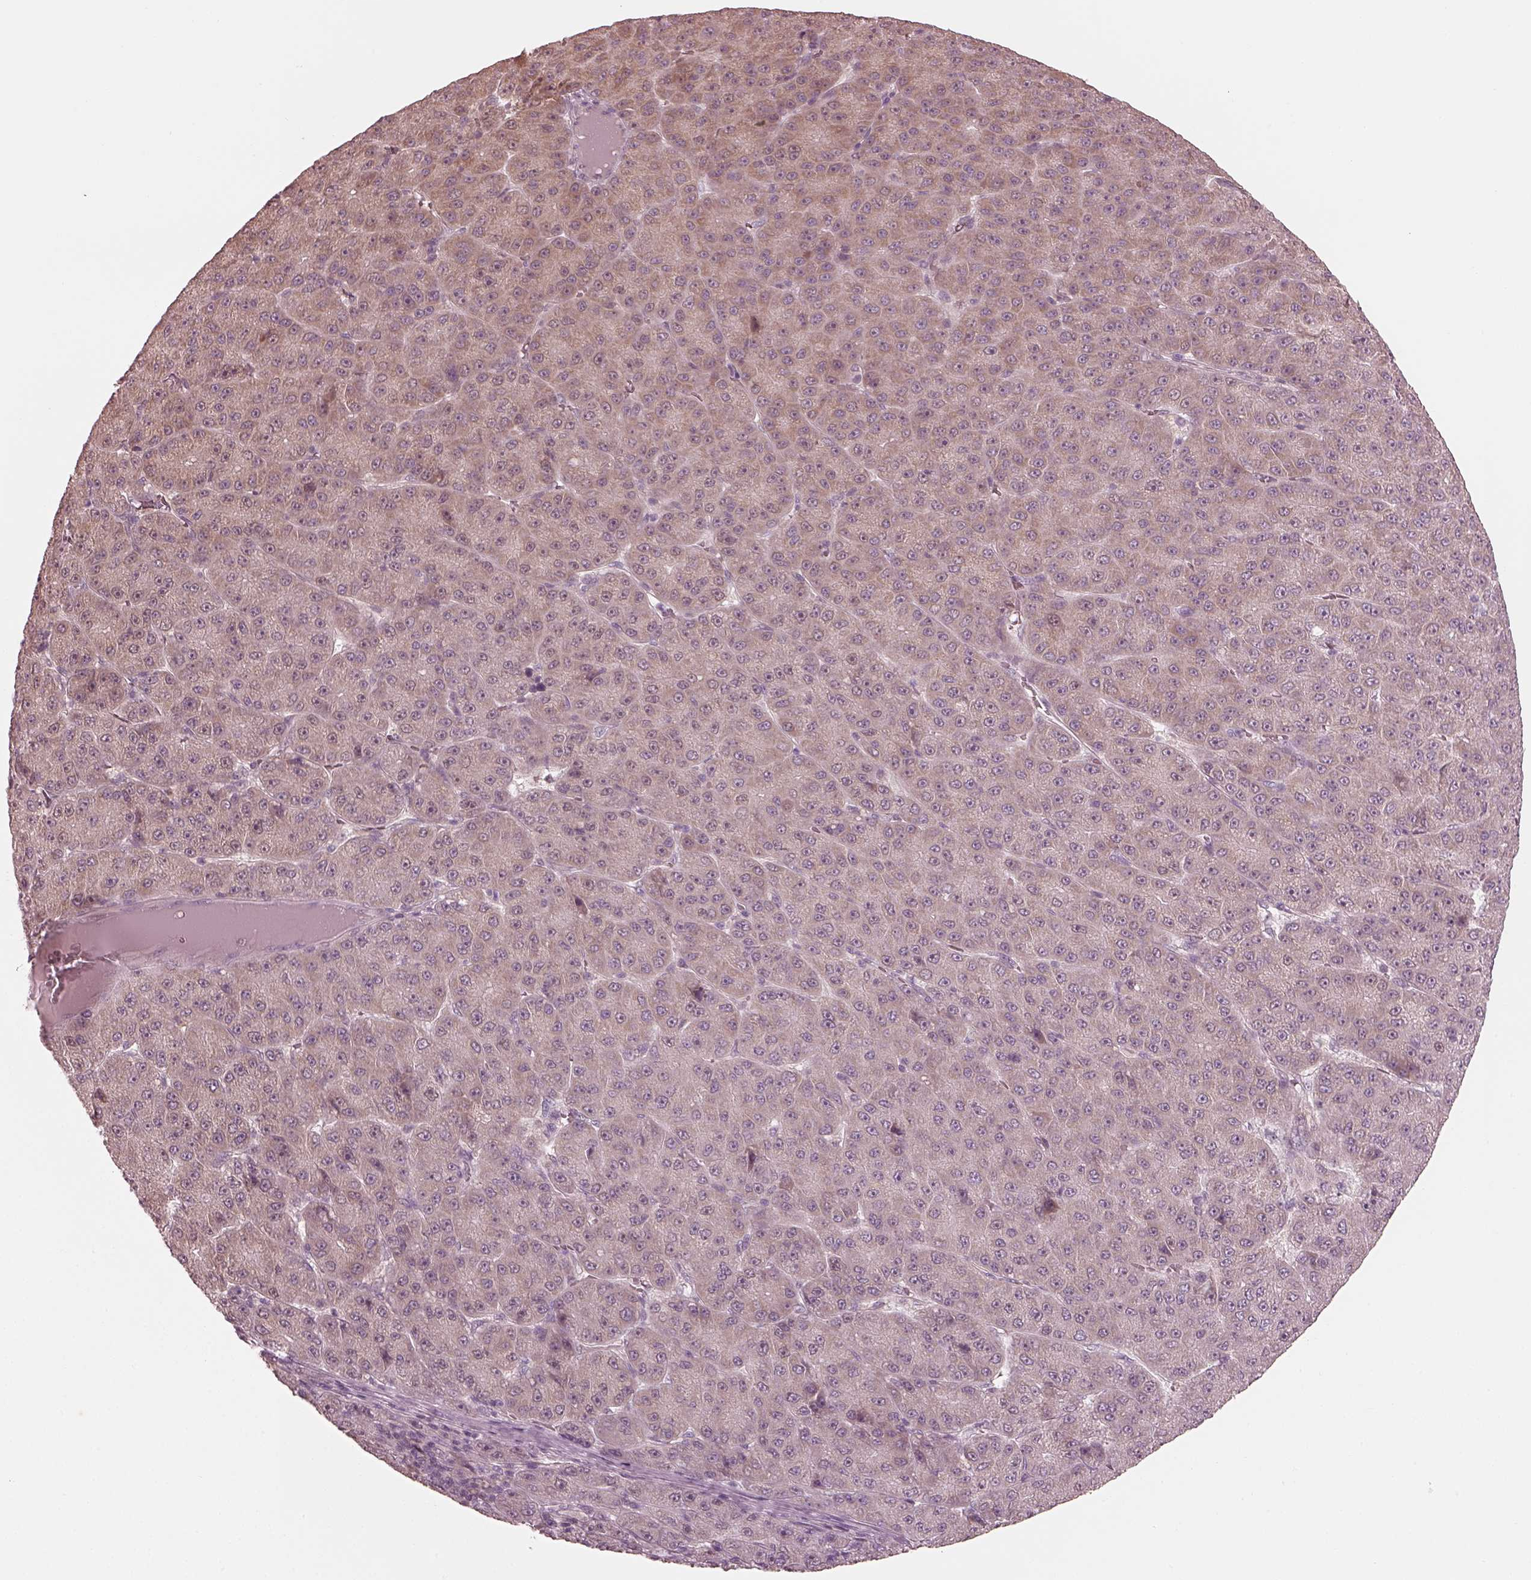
{"staining": {"intensity": "weak", "quantity": "<25%", "location": "cytoplasmic/membranous"}, "tissue": "liver cancer", "cell_type": "Tumor cells", "image_type": "cancer", "snomed": [{"axis": "morphology", "description": "Carcinoma, Hepatocellular, NOS"}, {"axis": "topography", "description": "Liver"}], "caption": "Immunohistochemical staining of hepatocellular carcinoma (liver) reveals no significant expression in tumor cells. (IHC, brightfield microscopy, high magnification).", "gene": "IQCB1", "patient": {"sex": "male", "age": 67}}